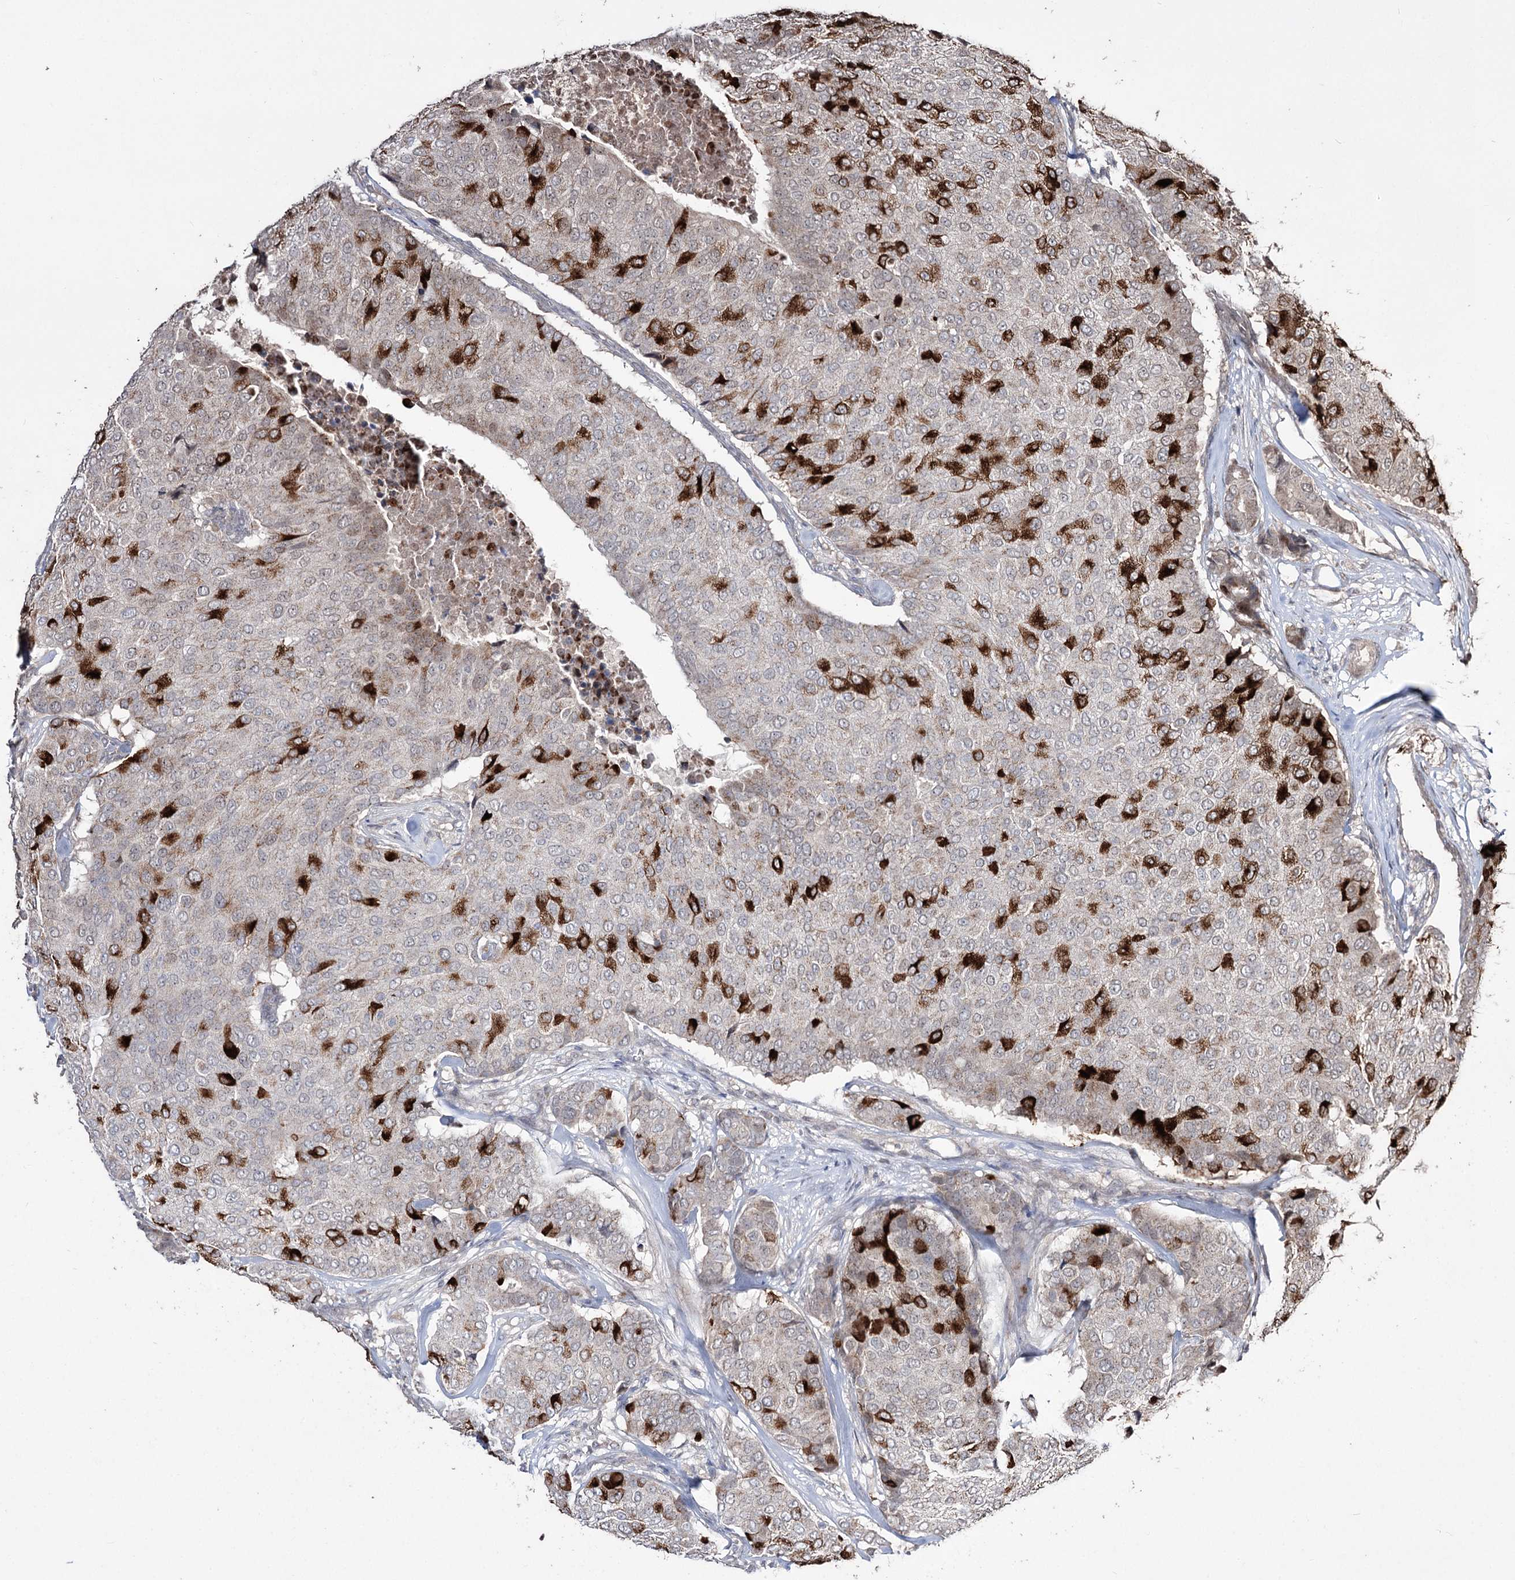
{"staining": {"intensity": "strong", "quantity": "<25%", "location": "cytoplasmic/membranous"}, "tissue": "breast cancer", "cell_type": "Tumor cells", "image_type": "cancer", "snomed": [{"axis": "morphology", "description": "Duct carcinoma"}, {"axis": "topography", "description": "Breast"}], "caption": "Strong cytoplasmic/membranous staining is appreciated in about <25% of tumor cells in invasive ductal carcinoma (breast).", "gene": "CPNE8", "patient": {"sex": "female", "age": 75}}